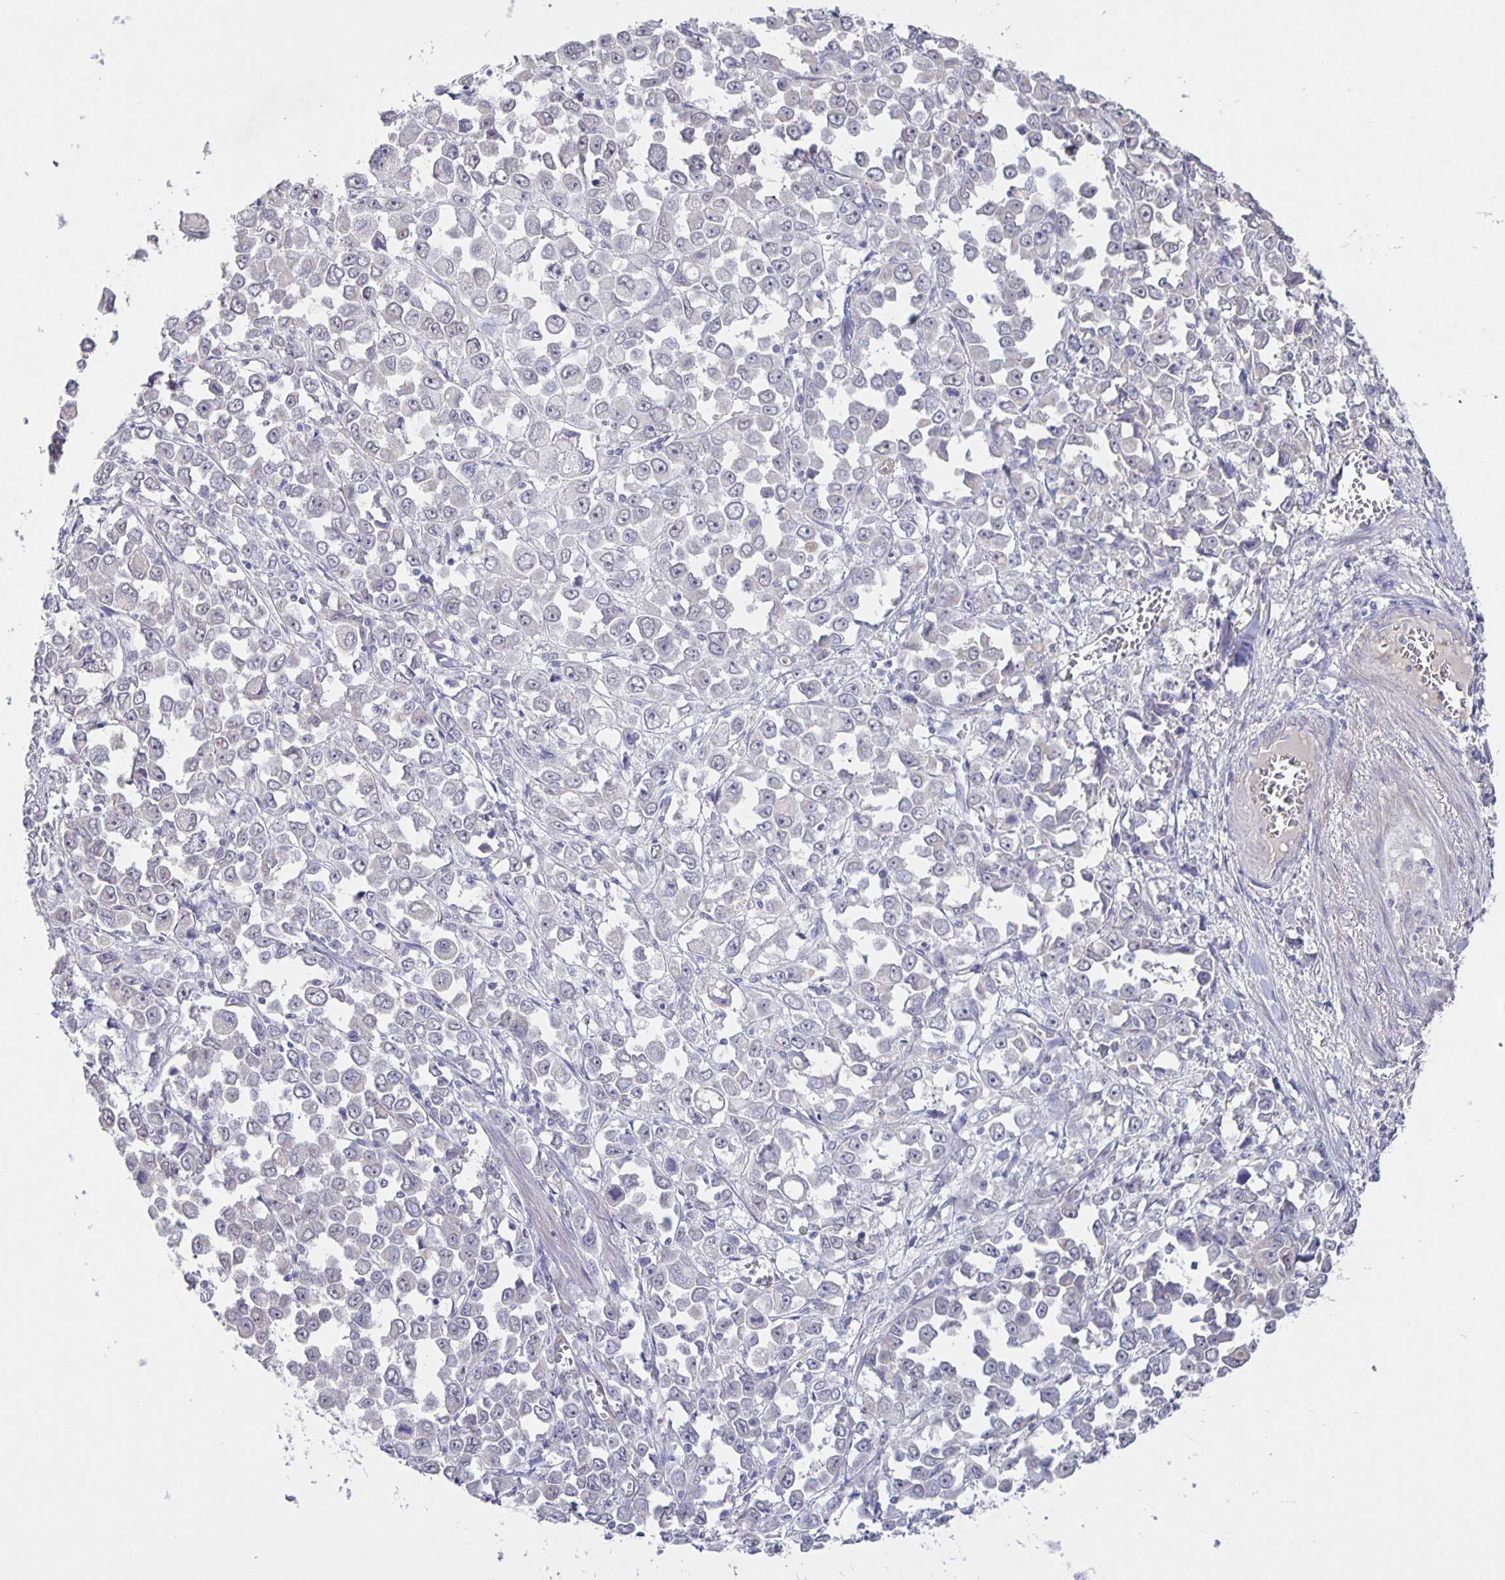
{"staining": {"intensity": "negative", "quantity": "none", "location": "none"}, "tissue": "stomach cancer", "cell_type": "Tumor cells", "image_type": "cancer", "snomed": [{"axis": "morphology", "description": "Adenocarcinoma, NOS"}, {"axis": "topography", "description": "Stomach, upper"}], "caption": "A micrograph of adenocarcinoma (stomach) stained for a protein exhibits no brown staining in tumor cells.", "gene": "SRCIN1", "patient": {"sex": "male", "age": 70}}